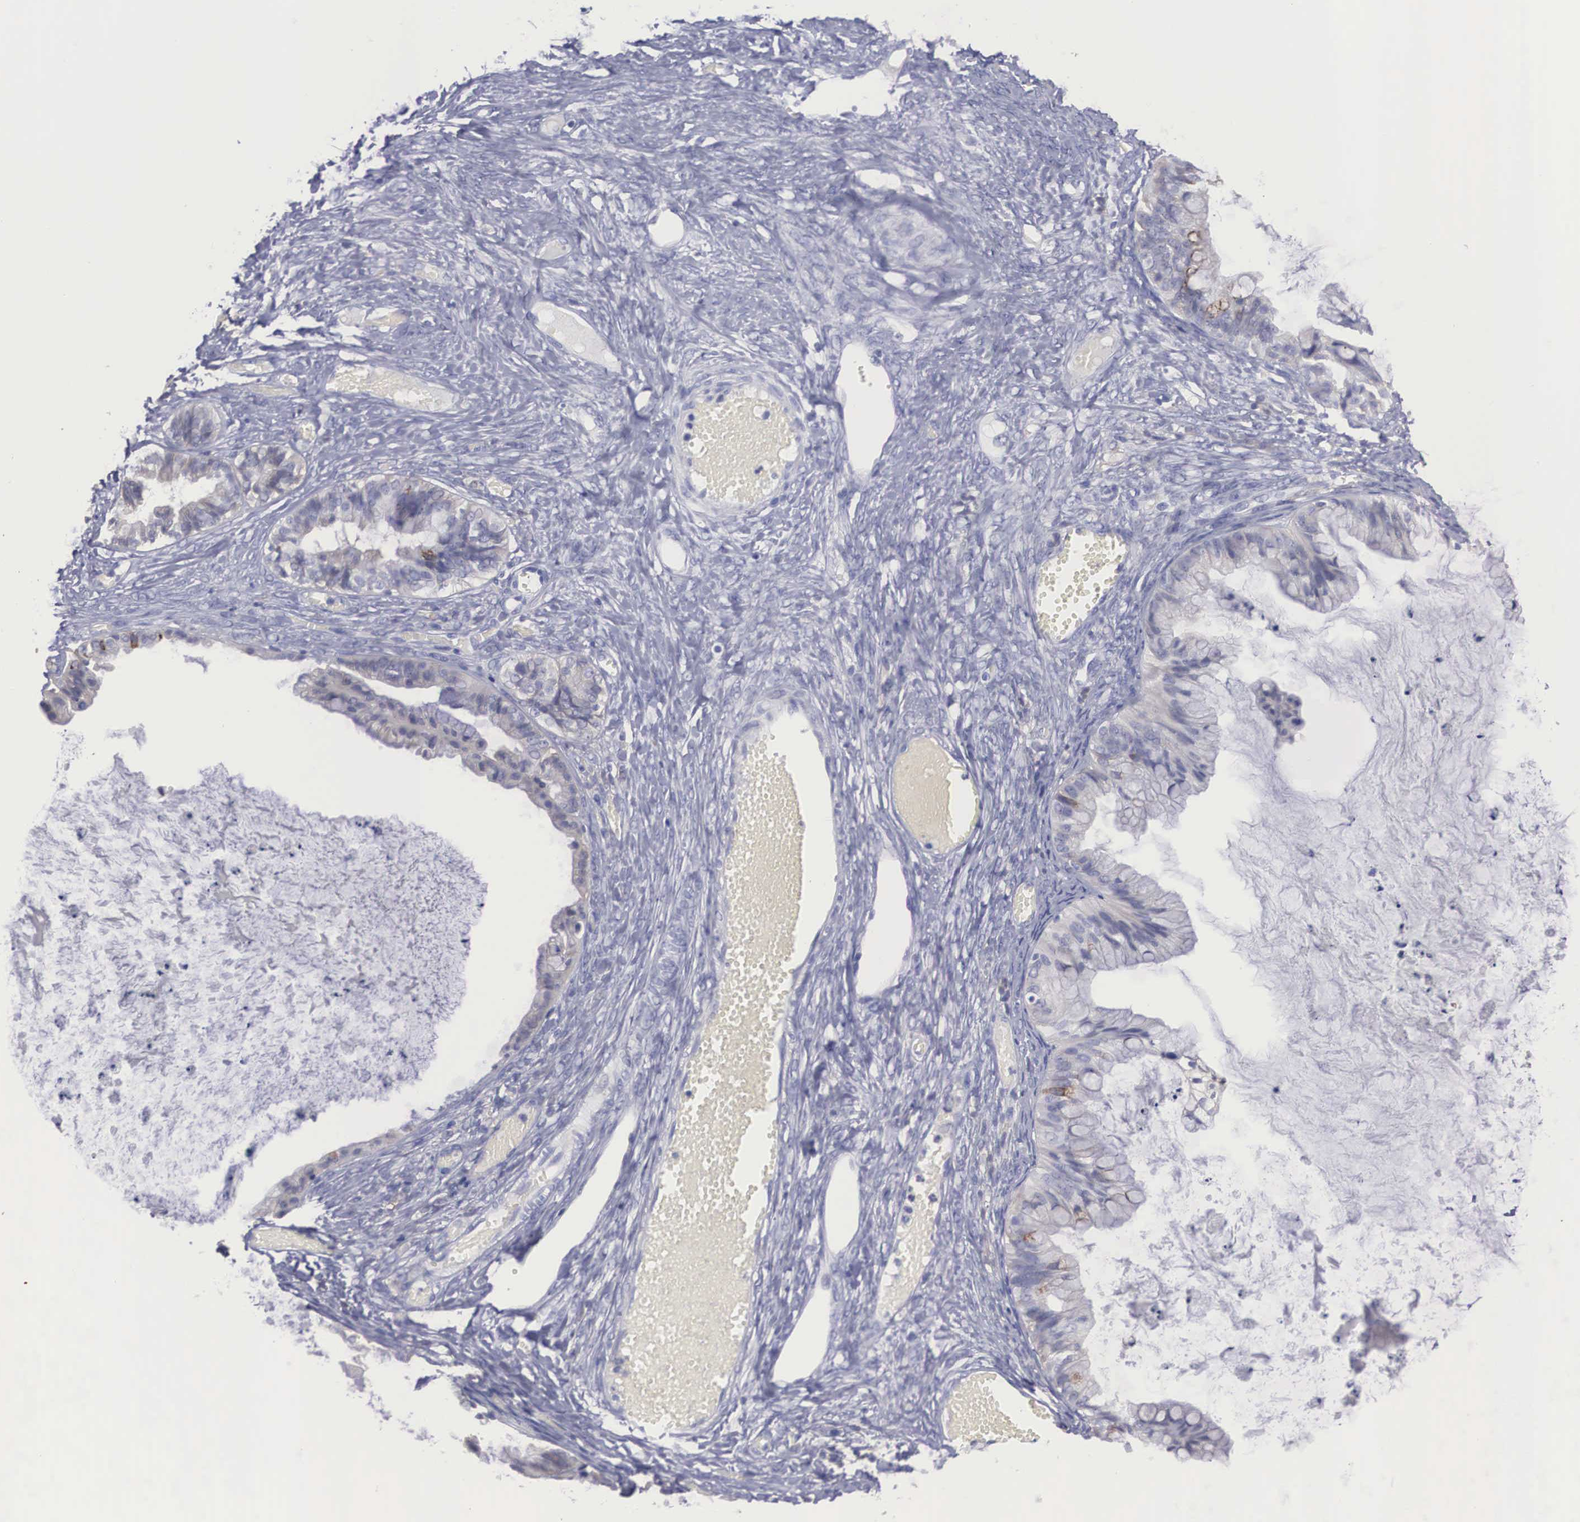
{"staining": {"intensity": "weak", "quantity": "<25%", "location": "cytoplasmic/membranous"}, "tissue": "ovarian cancer", "cell_type": "Tumor cells", "image_type": "cancer", "snomed": [{"axis": "morphology", "description": "Cystadenocarcinoma, mucinous, NOS"}, {"axis": "topography", "description": "Ovary"}], "caption": "Protein analysis of mucinous cystadenocarcinoma (ovarian) shows no significant expression in tumor cells.", "gene": "REPS2", "patient": {"sex": "female", "age": 57}}